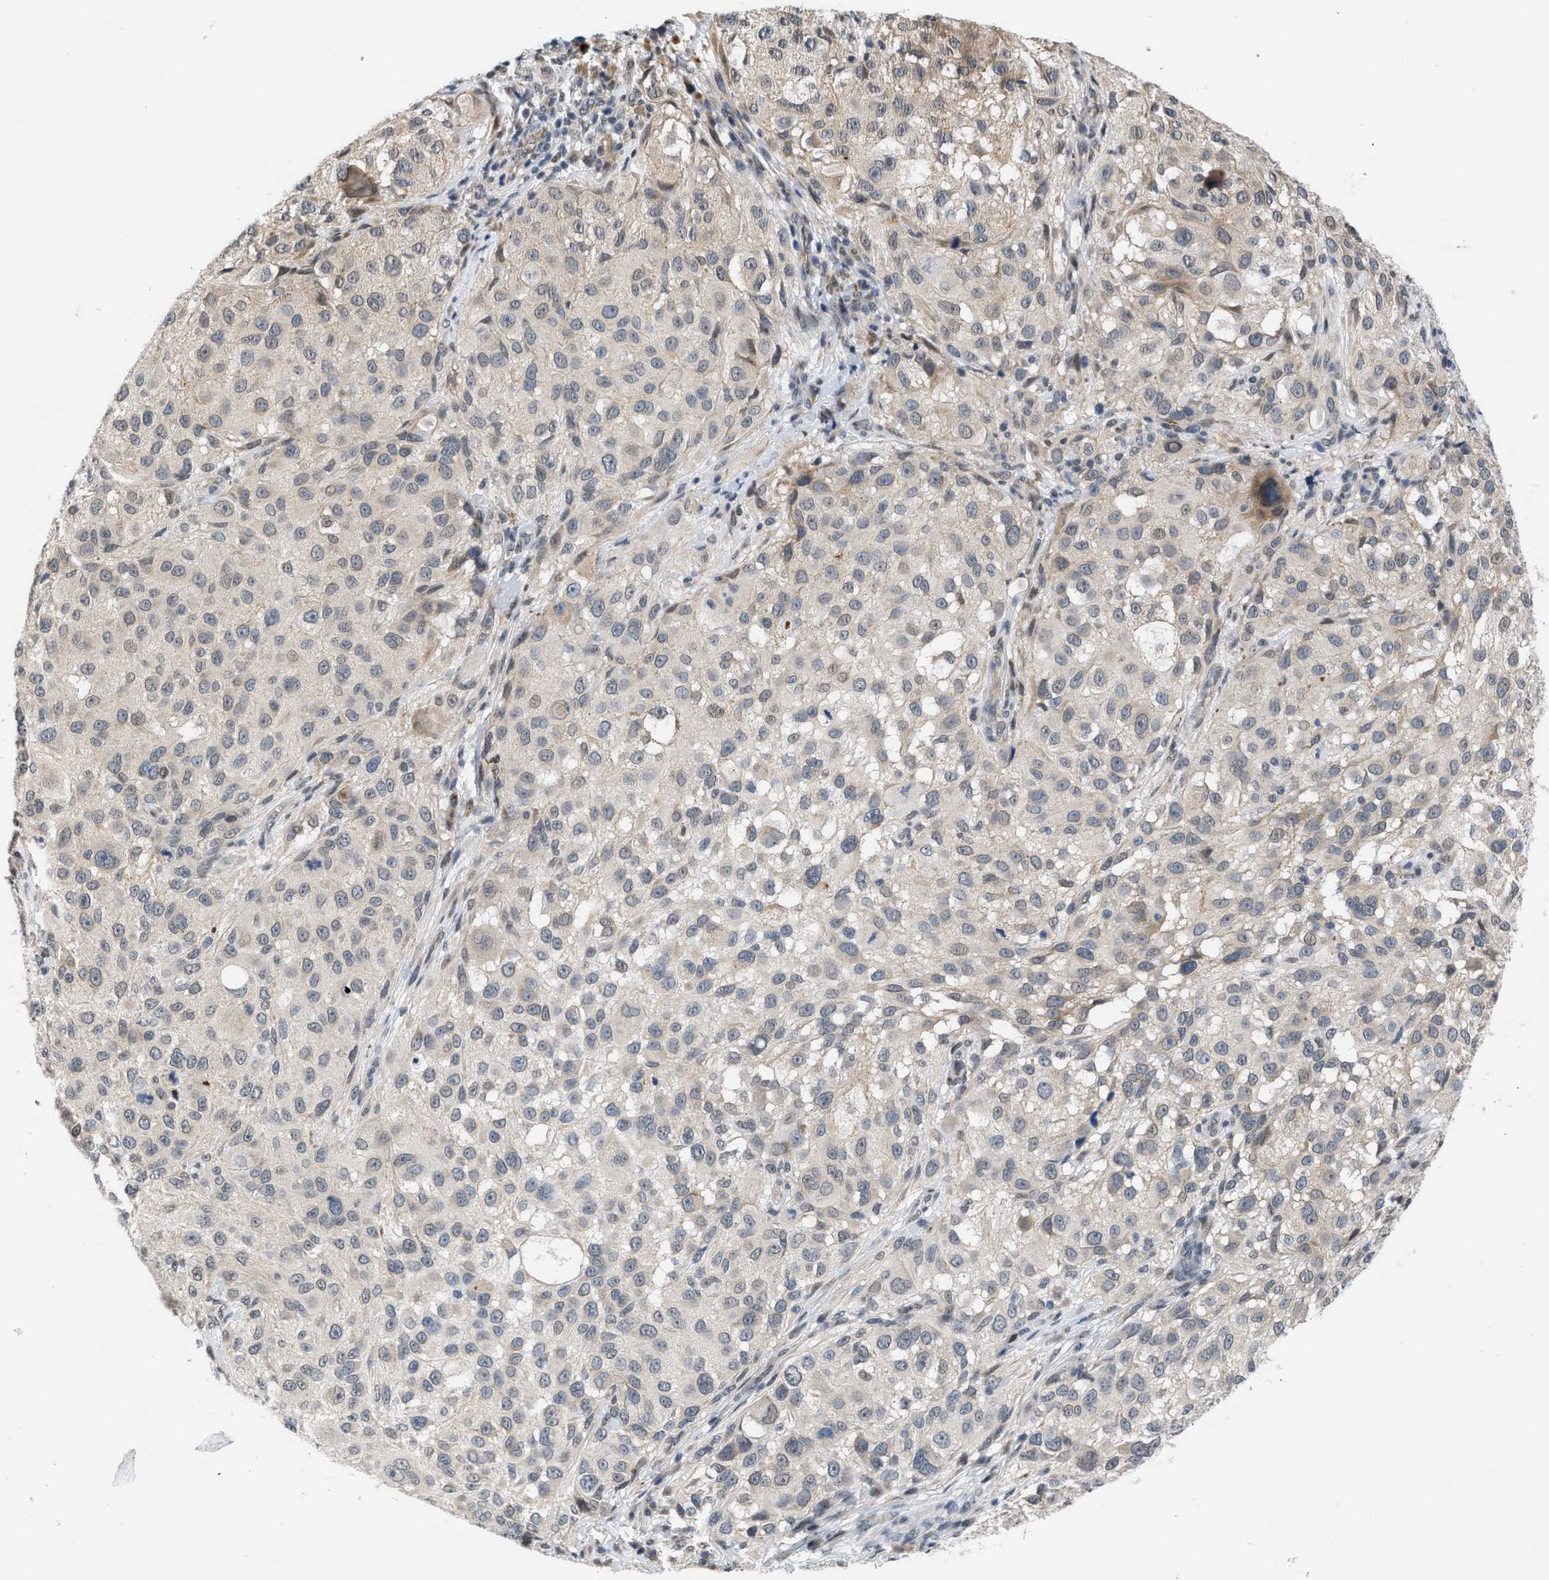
{"staining": {"intensity": "weak", "quantity": "<25%", "location": "cytoplasmic/membranous"}, "tissue": "melanoma", "cell_type": "Tumor cells", "image_type": "cancer", "snomed": [{"axis": "morphology", "description": "Necrosis, NOS"}, {"axis": "morphology", "description": "Malignant melanoma, NOS"}, {"axis": "topography", "description": "Skin"}], "caption": "Immunohistochemistry (IHC) of human melanoma reveals no staining in tumor cells.", "gene": "TXNRD3", "patient": {"sex": "female", "age": 87}}